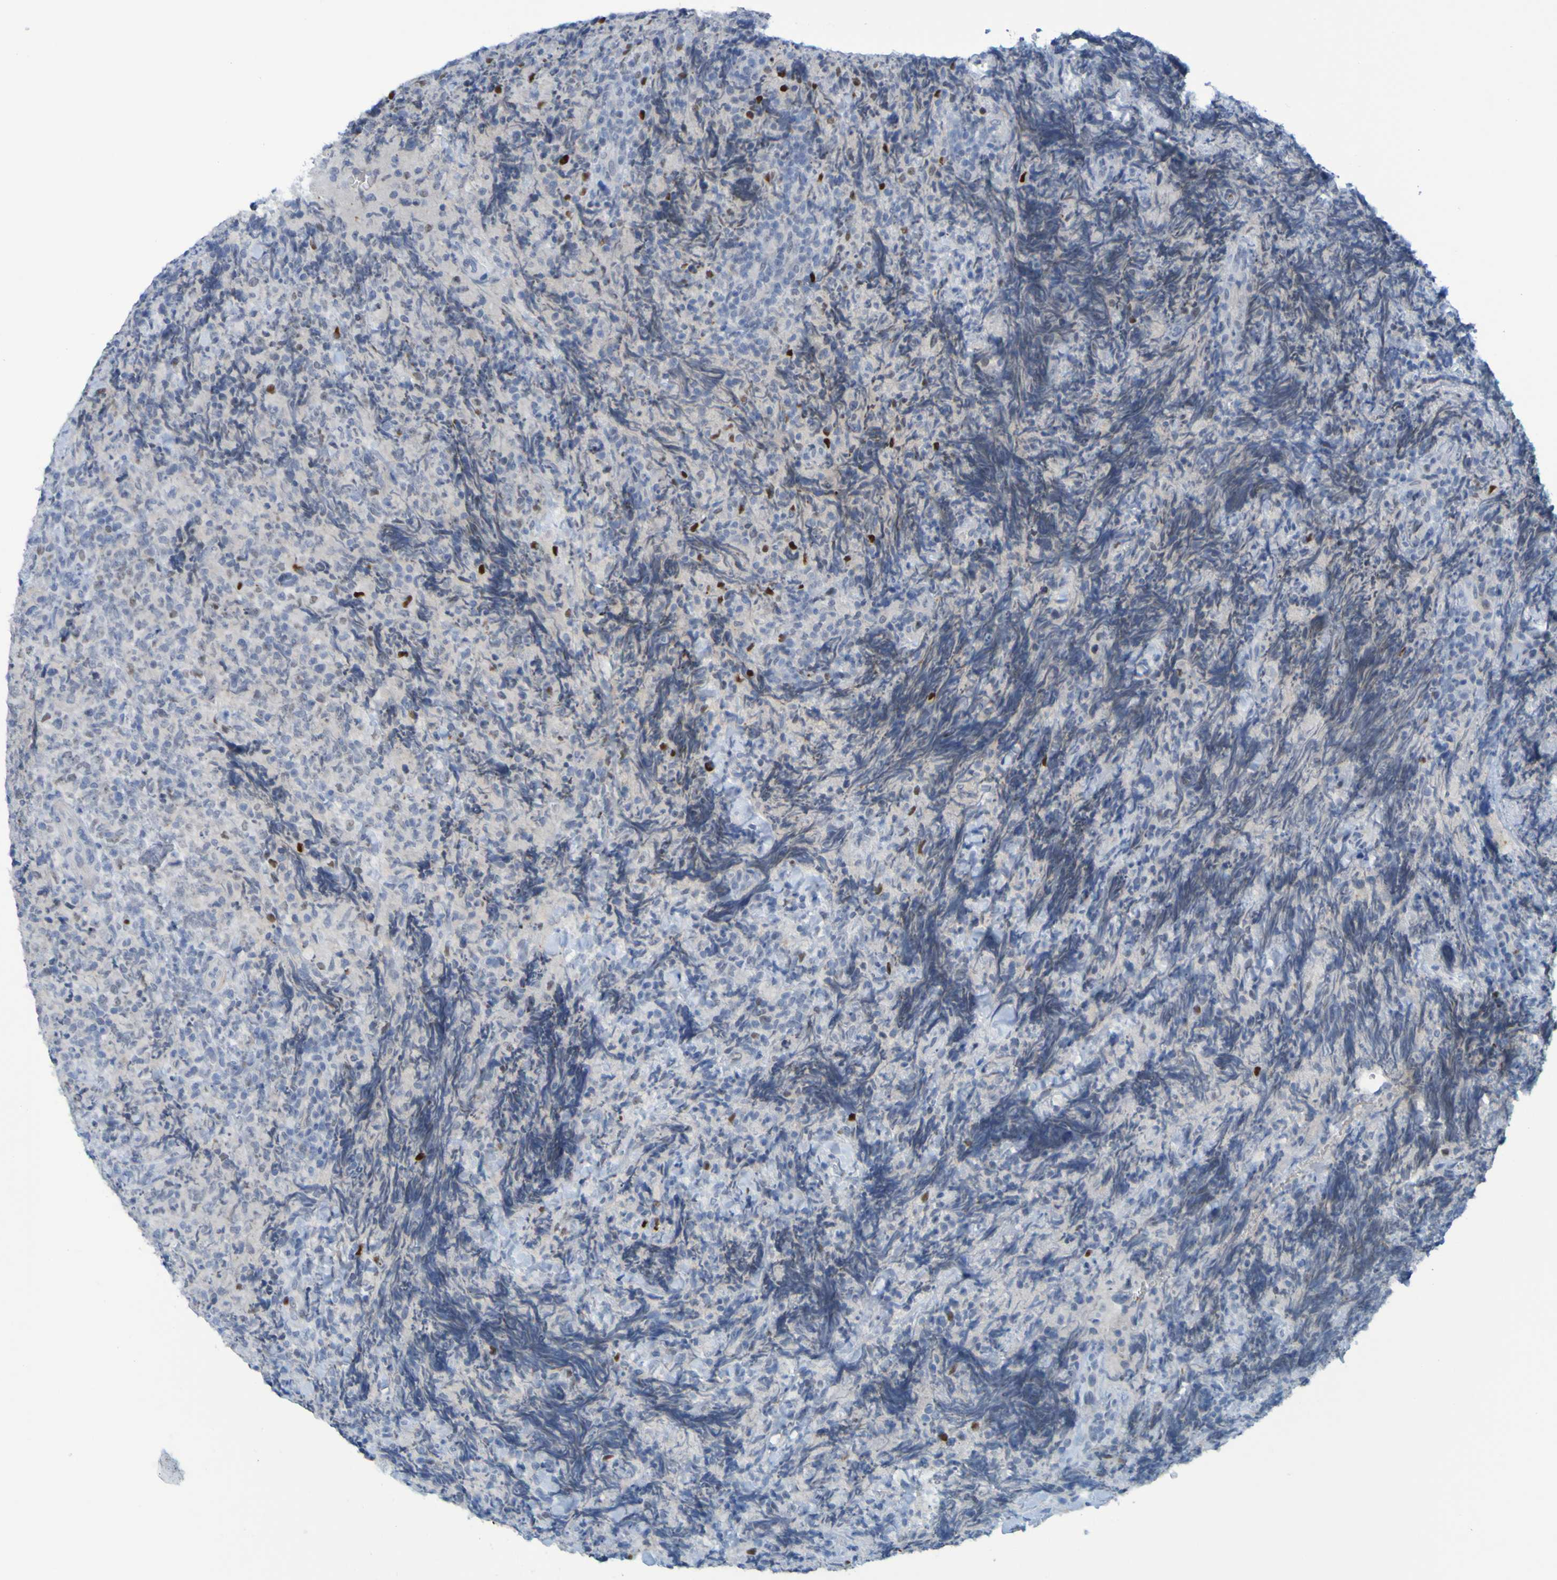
{"staining": {"intensity": "negative", "quantity": "none", "location": "none"}, "tissue": "lymphoma", "cell_type": "Tumor cells", "image_type": "cancer", "snomed": [{"axis": "morphology", "description": "Malignant lymphoma, non-Hodgkin's type, High grade"}, {"axis": "topography", "description": "Tonsil"}], "caption": "Human lymphoma stained for a protein using IHC shows no positivity in tumor cells.", "gene": "USP36", "patient": {"sex": "female", "age": 36}}